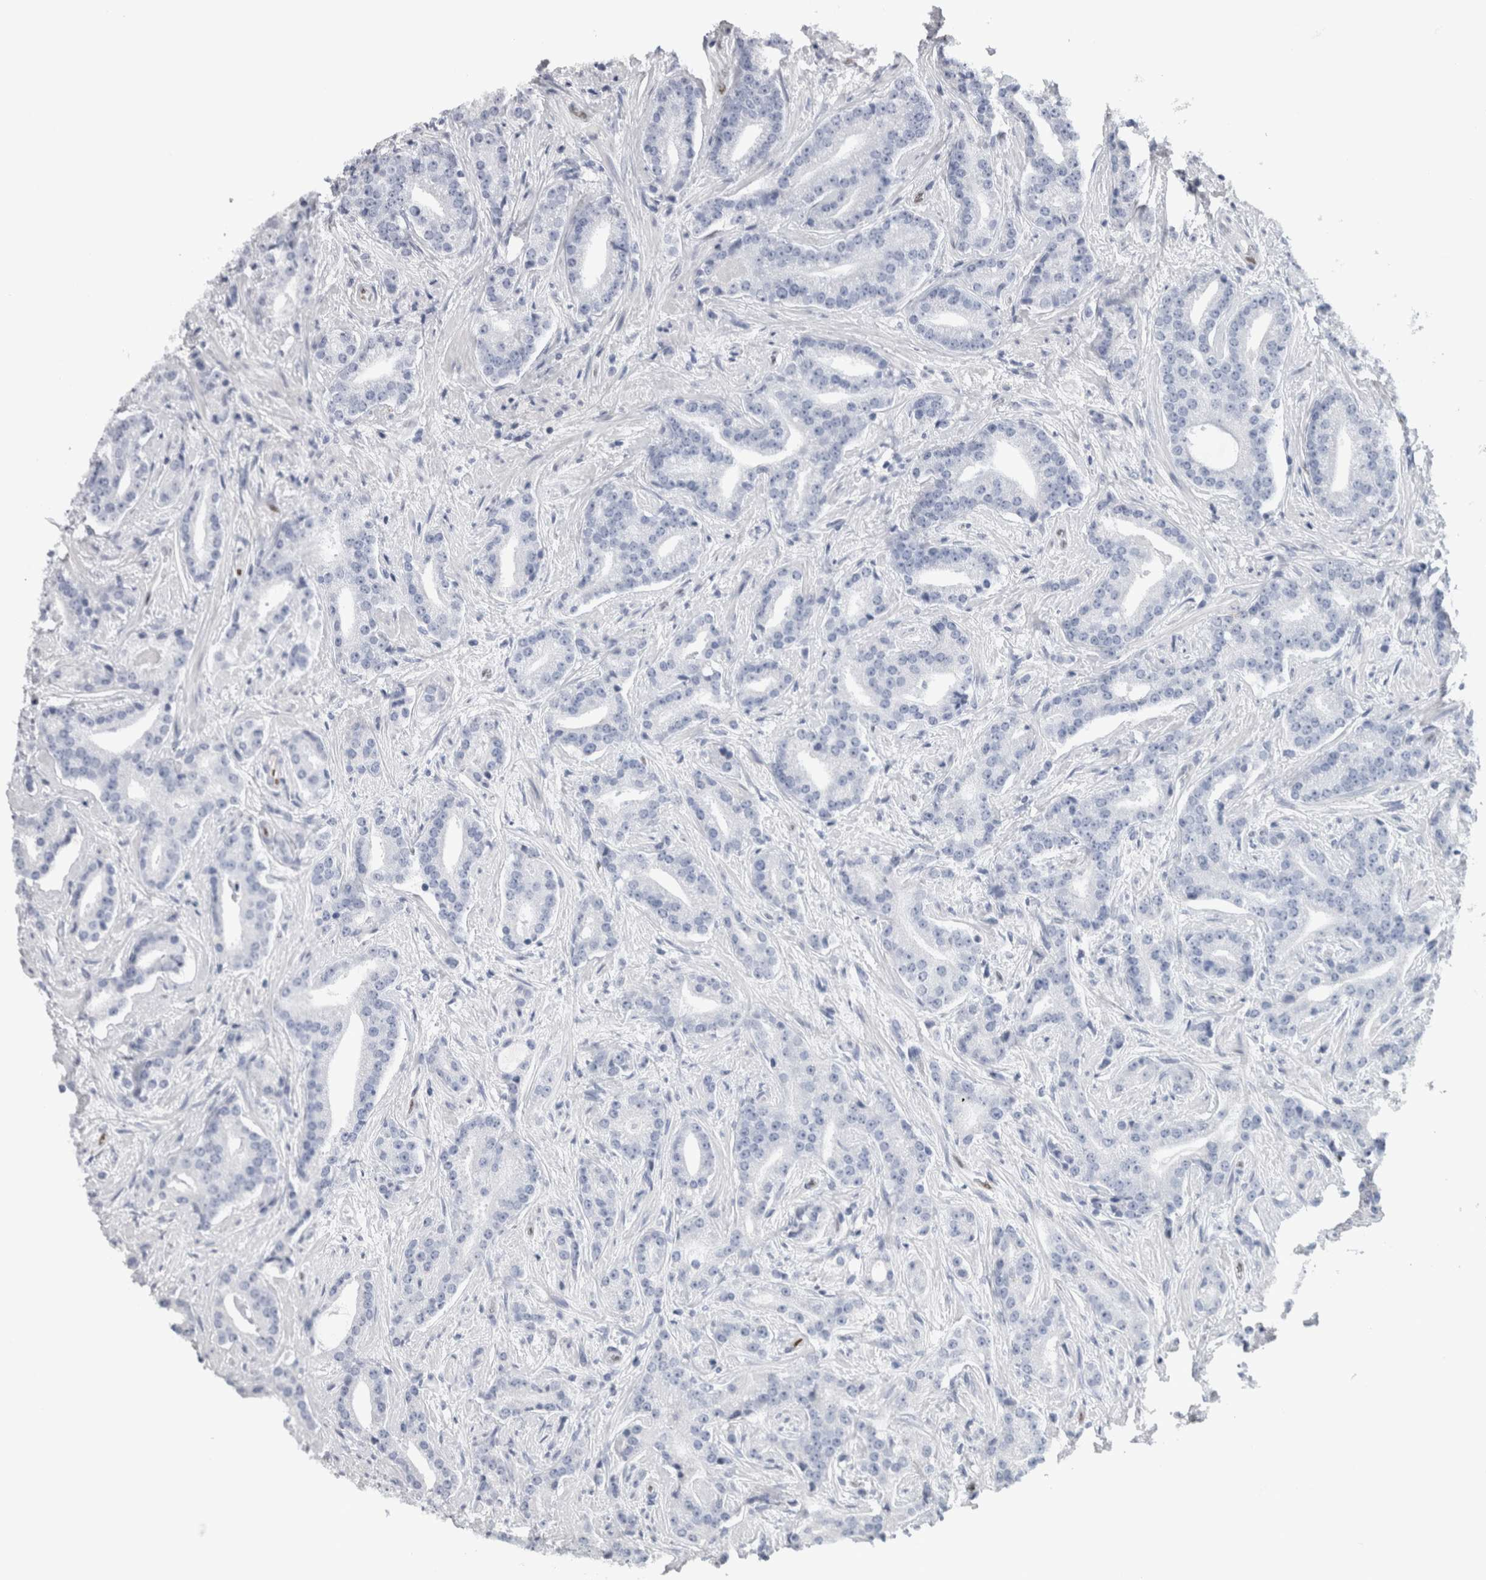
{"staining": {"intensity": "negative", "quantity": "none", "location": "none"}, "tissue": "prostate cancer", "cell_type": "Tumor cells", "image_type": "cancer", "snomed": [{"axis": "morphology", "description": "Adenocarcinoma, Low grade"}, {"axis": "topography", "description": "Prostate"}], "caption": "Histopathology image shows no significant protein positivity in tumor cells of adenocarcinoma (low-grade) (prostate).", "gene": "IL33", "patient": {"sex": "male", "age": 67}}